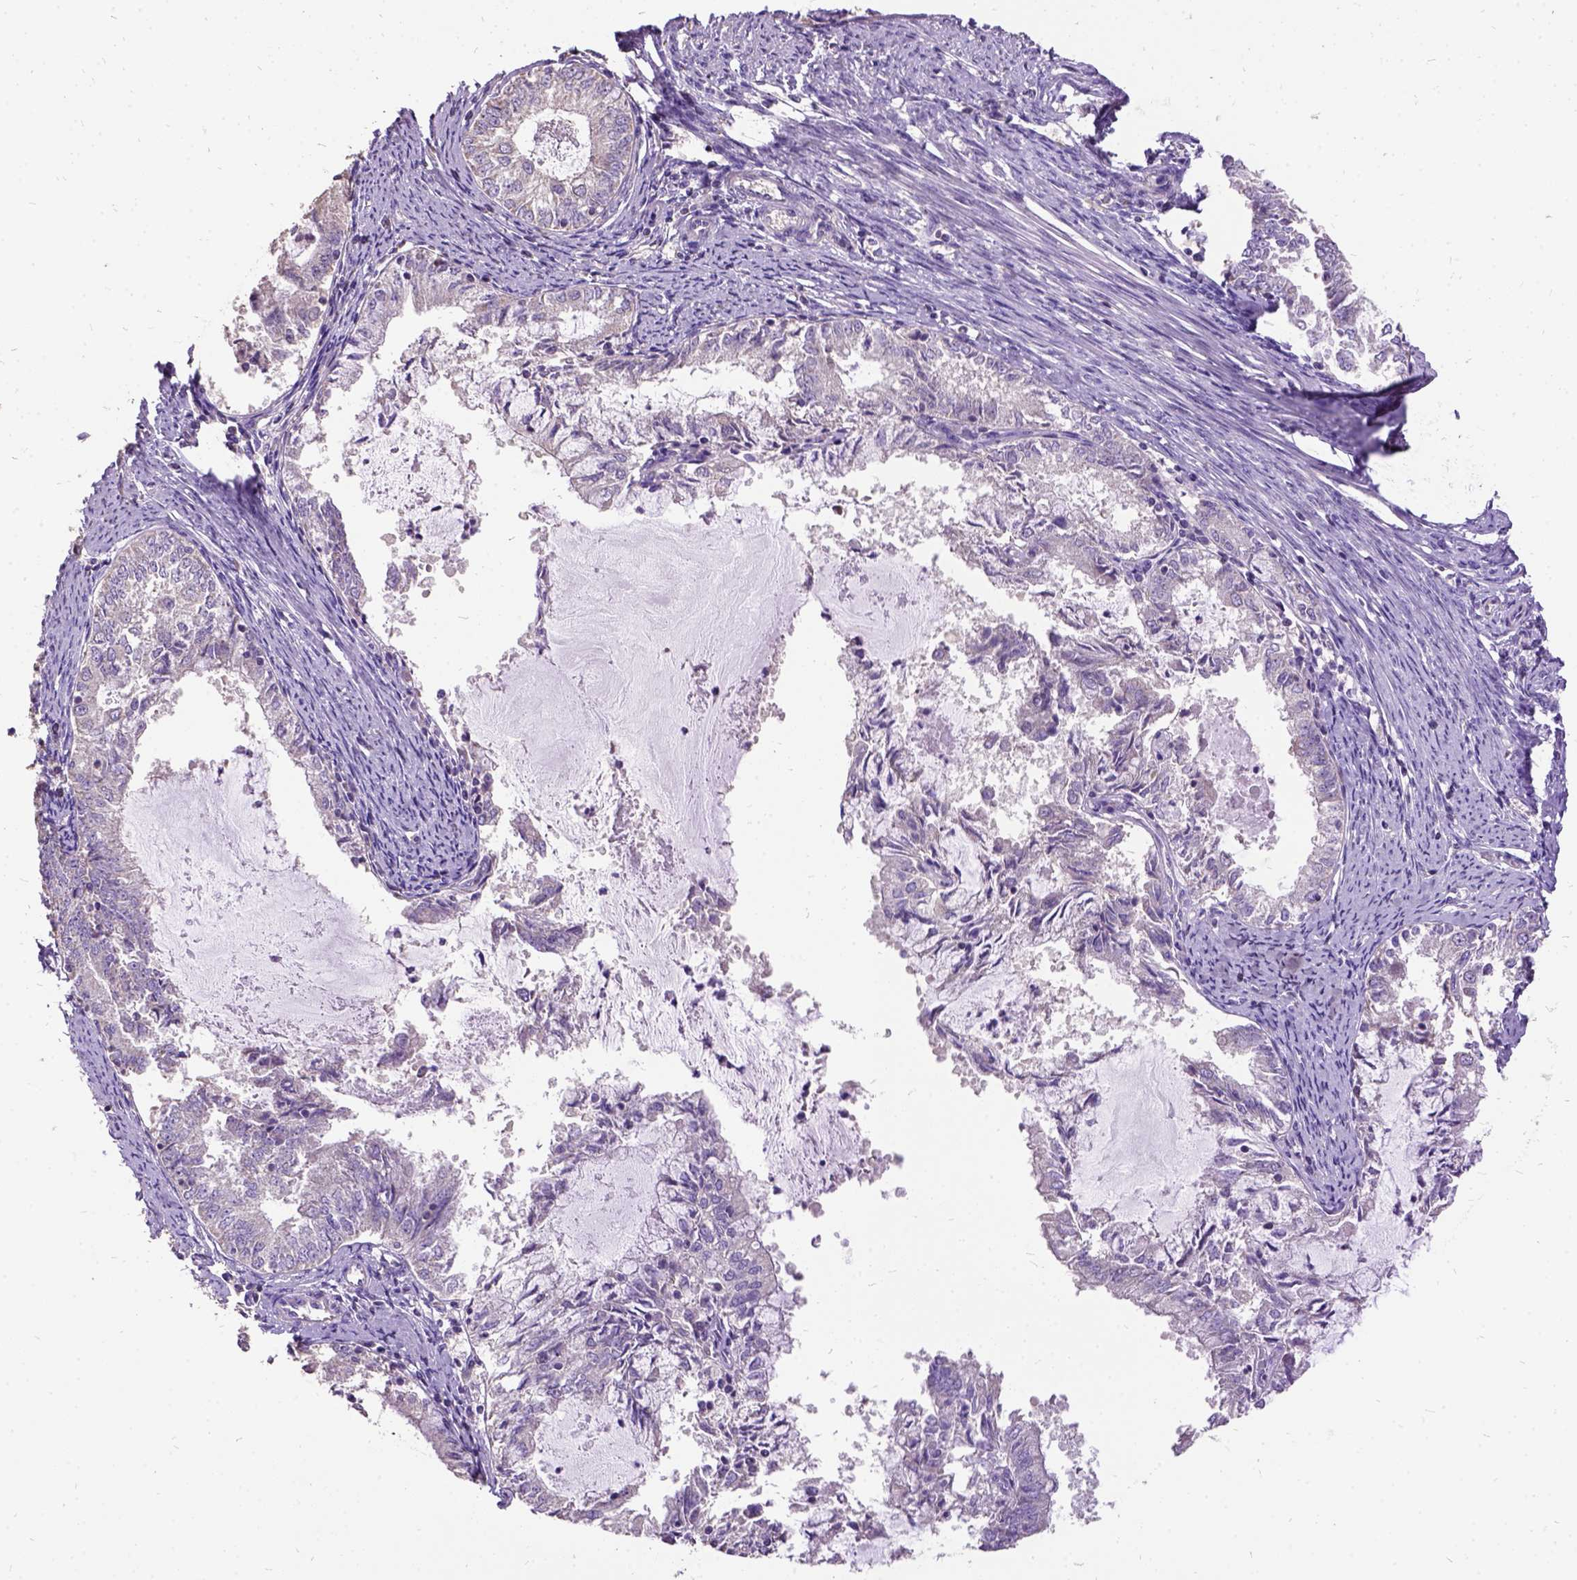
{"staining": {"intensity": "negative", "quantity": "none", "location": "none"}, "tissue": "endometrial cancer", "cell_type": "Tumor cells", "image_type": "cancer", "snomed": [{"axis": "morphology", "description": "Adenocarcinoma, NOS"}, {"axis": "topography", "description": "Endometrium"}], "caption": "Micrograph shows no protein positivity in tumor cells of endometrial cancer (adenocarcinoma) tissue.", "gene": "DQX1", "patient": {"sex": "female", "age": 57}}